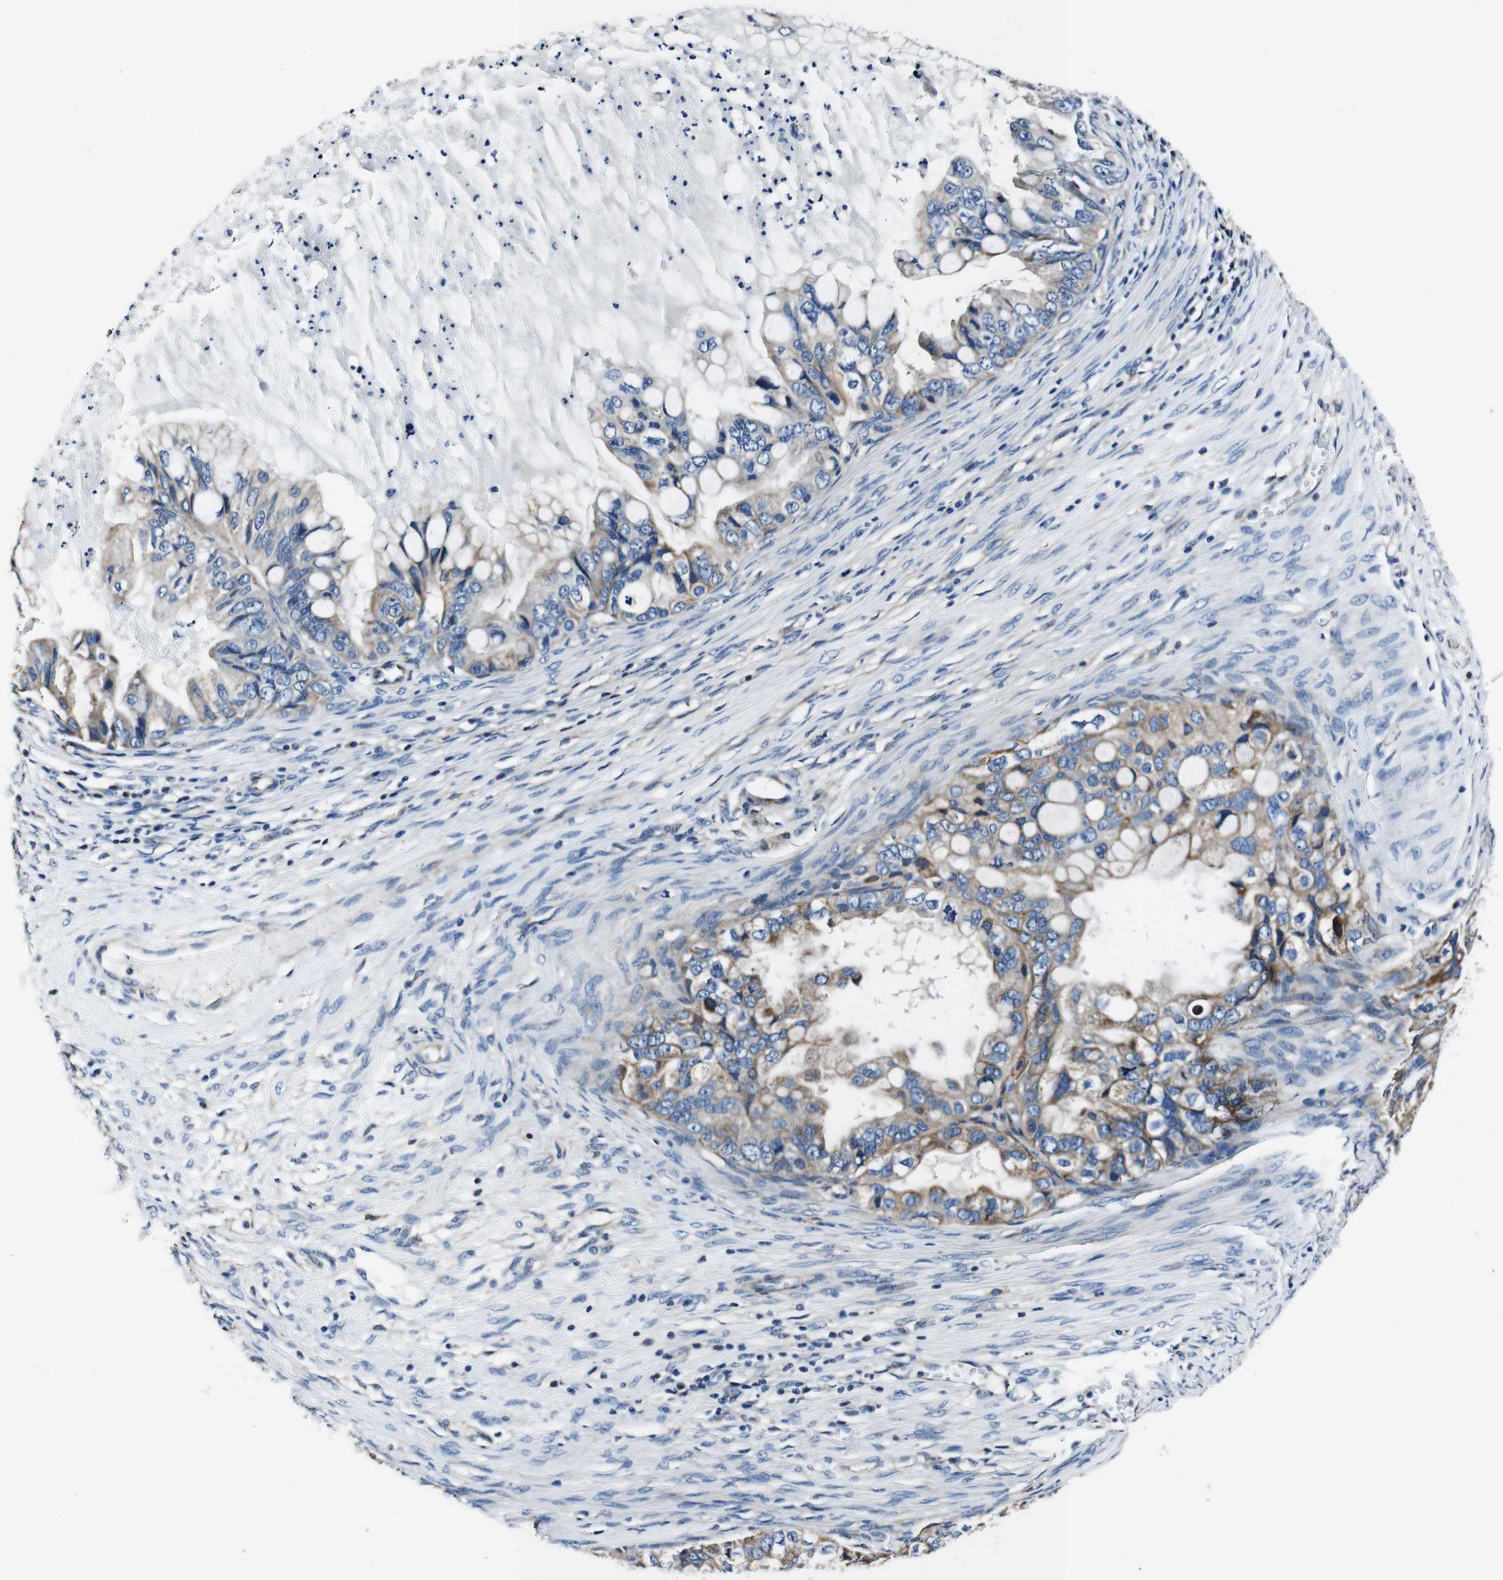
{"staining": {"intensity": "moderate", "quantity": "<25%", "location": "cytoplasmic/membranous"}, "tissue": "ovarian cancer", "cell_type": "Tumor cells", "image_type": "cancer", "snomed": [{"axis": "morphology", "description": "Cystadenocarcinoma, mucinous, NOS"}, {"axis": "topography", "description": "Ovary"}], "caption": "A low amount of moderate cytoplasmic/membranous staining is appreciated in approximately <25% of tumor cells in ovarian cancer (mucinous cystadenocarcinoma) tissue. (Brightfield microscopy of DAB IHC at high magnification).", "gene": "HK1", "patient": {"sex": "female", "age": 80}}